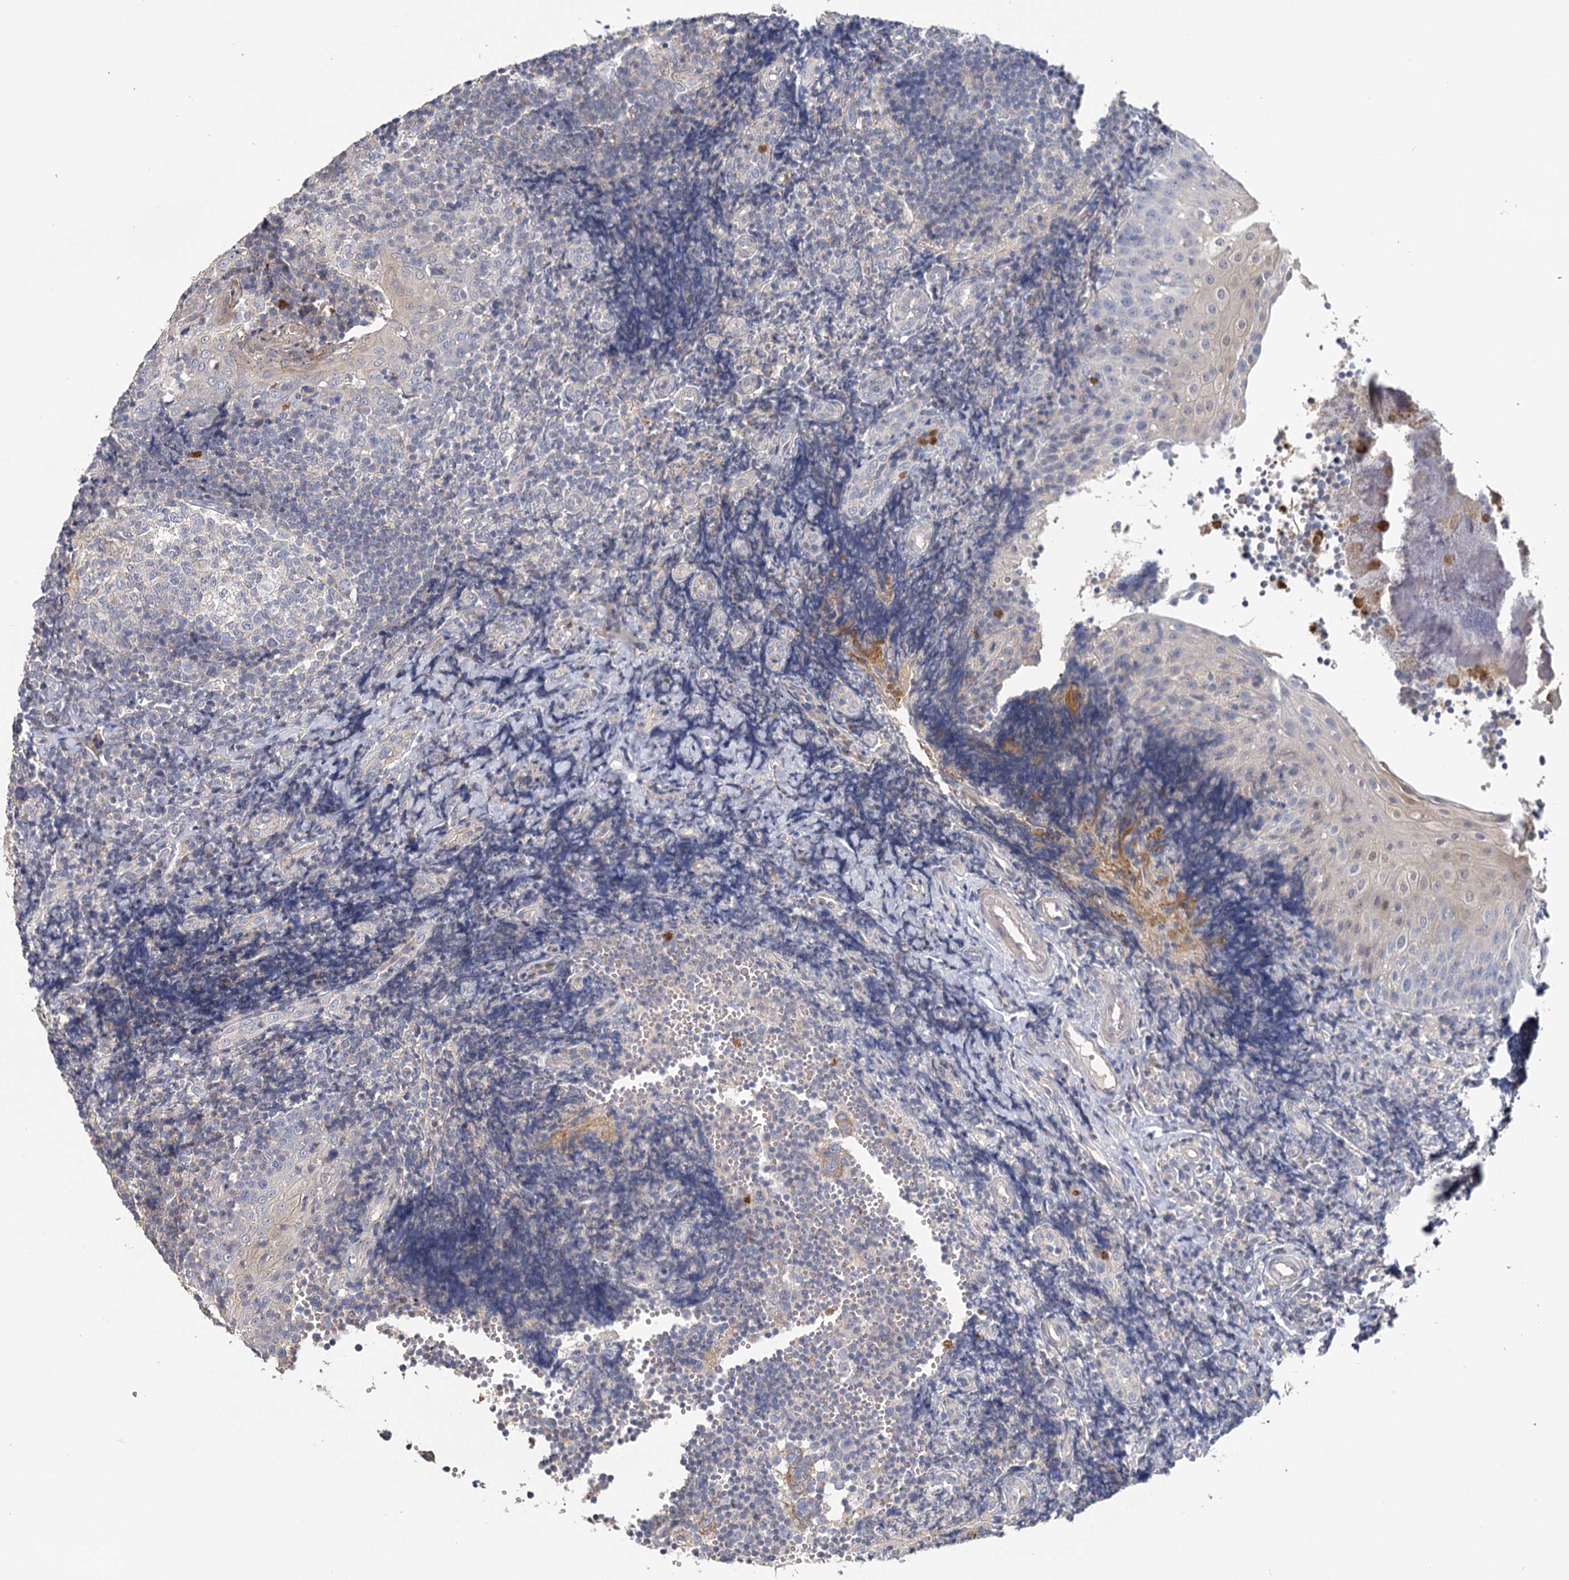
{"staining": {"intensity": "negative", "quantity": "none", "location": "none"}, "tissue": "tonsil", "cell_type": "Germinal center cells", "image_type": "normal", "snomed": [{"axis": "morphology", "description": "Normal tissue, NOS"}, {"axis": "topography", "description": "Tonsil"}], "caption": "The immunohistochemistry photomicrograph has no significant positivity in germinal center cells of tonsil.", "gene": "EPB41L5", "patient": {"sex": "female", "age": 40}}